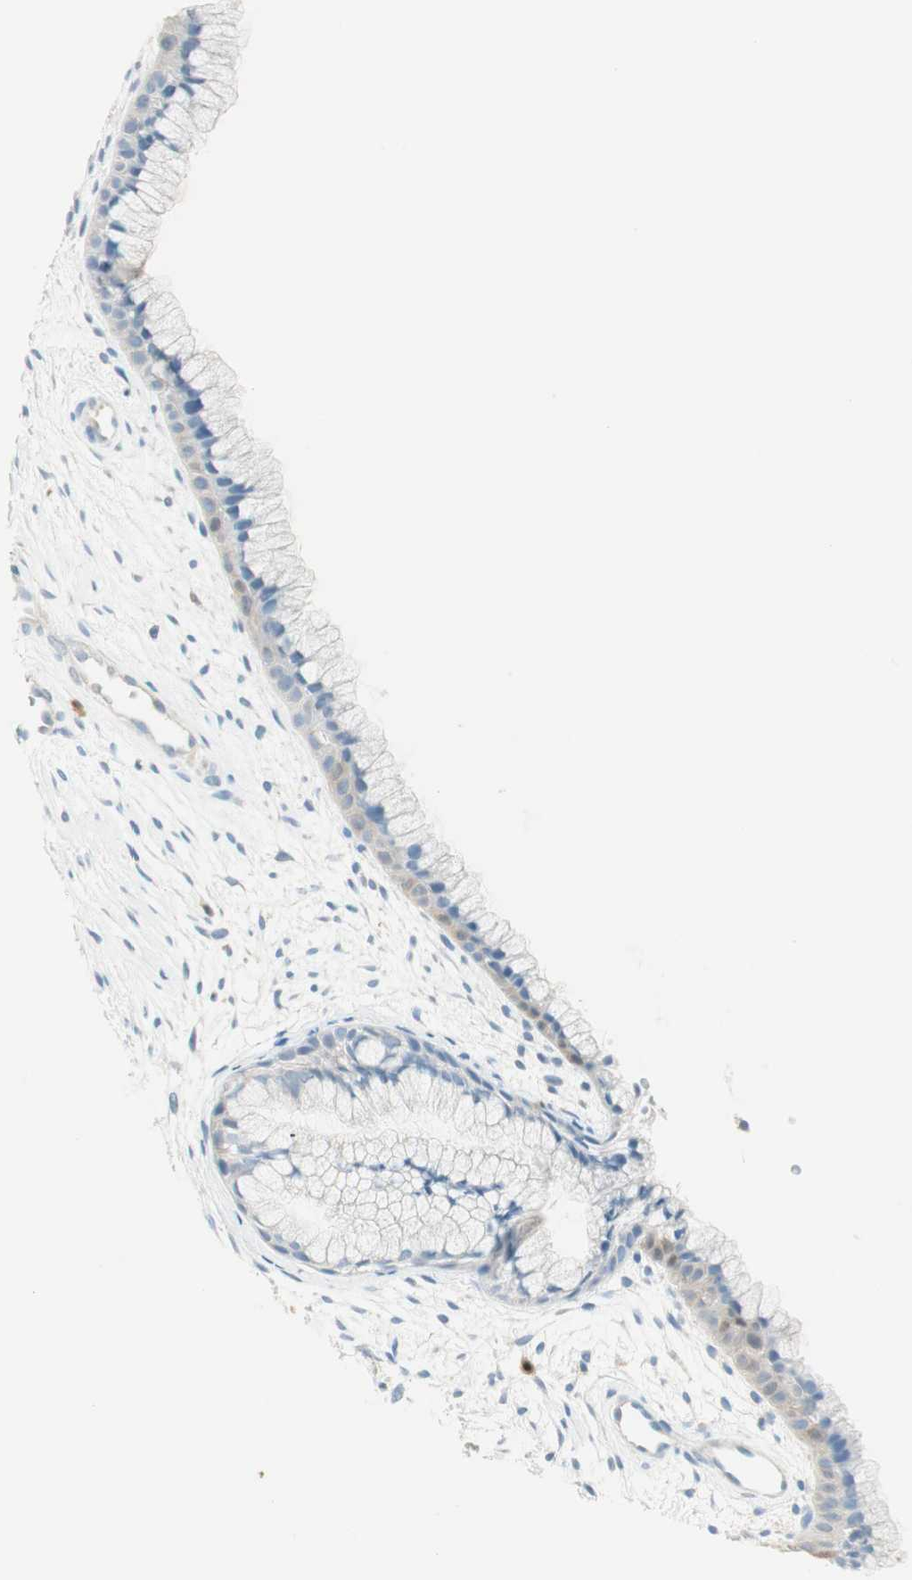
{"staining": {"intensity": "weak", "quantity": "25%-75%", "location": "cytoplasmic/membranous"}, "tissue": "cervix", "cell_type": "Glandular cells", "image_type": "normal", "snomed": [{"axis": "morphology", "description": "Normal tissue, NOS"}, {"axis": "topography", "description": "Cervix"}], "caption": "The micrograph reveals immunohistochemical staining of benign cervix. There is weak cytoplasmic/membranous positivity is seen in about 25%-75% of glandular cells.", "gene": "HPGD", "patient": {"sex": "female", "age": 39}}